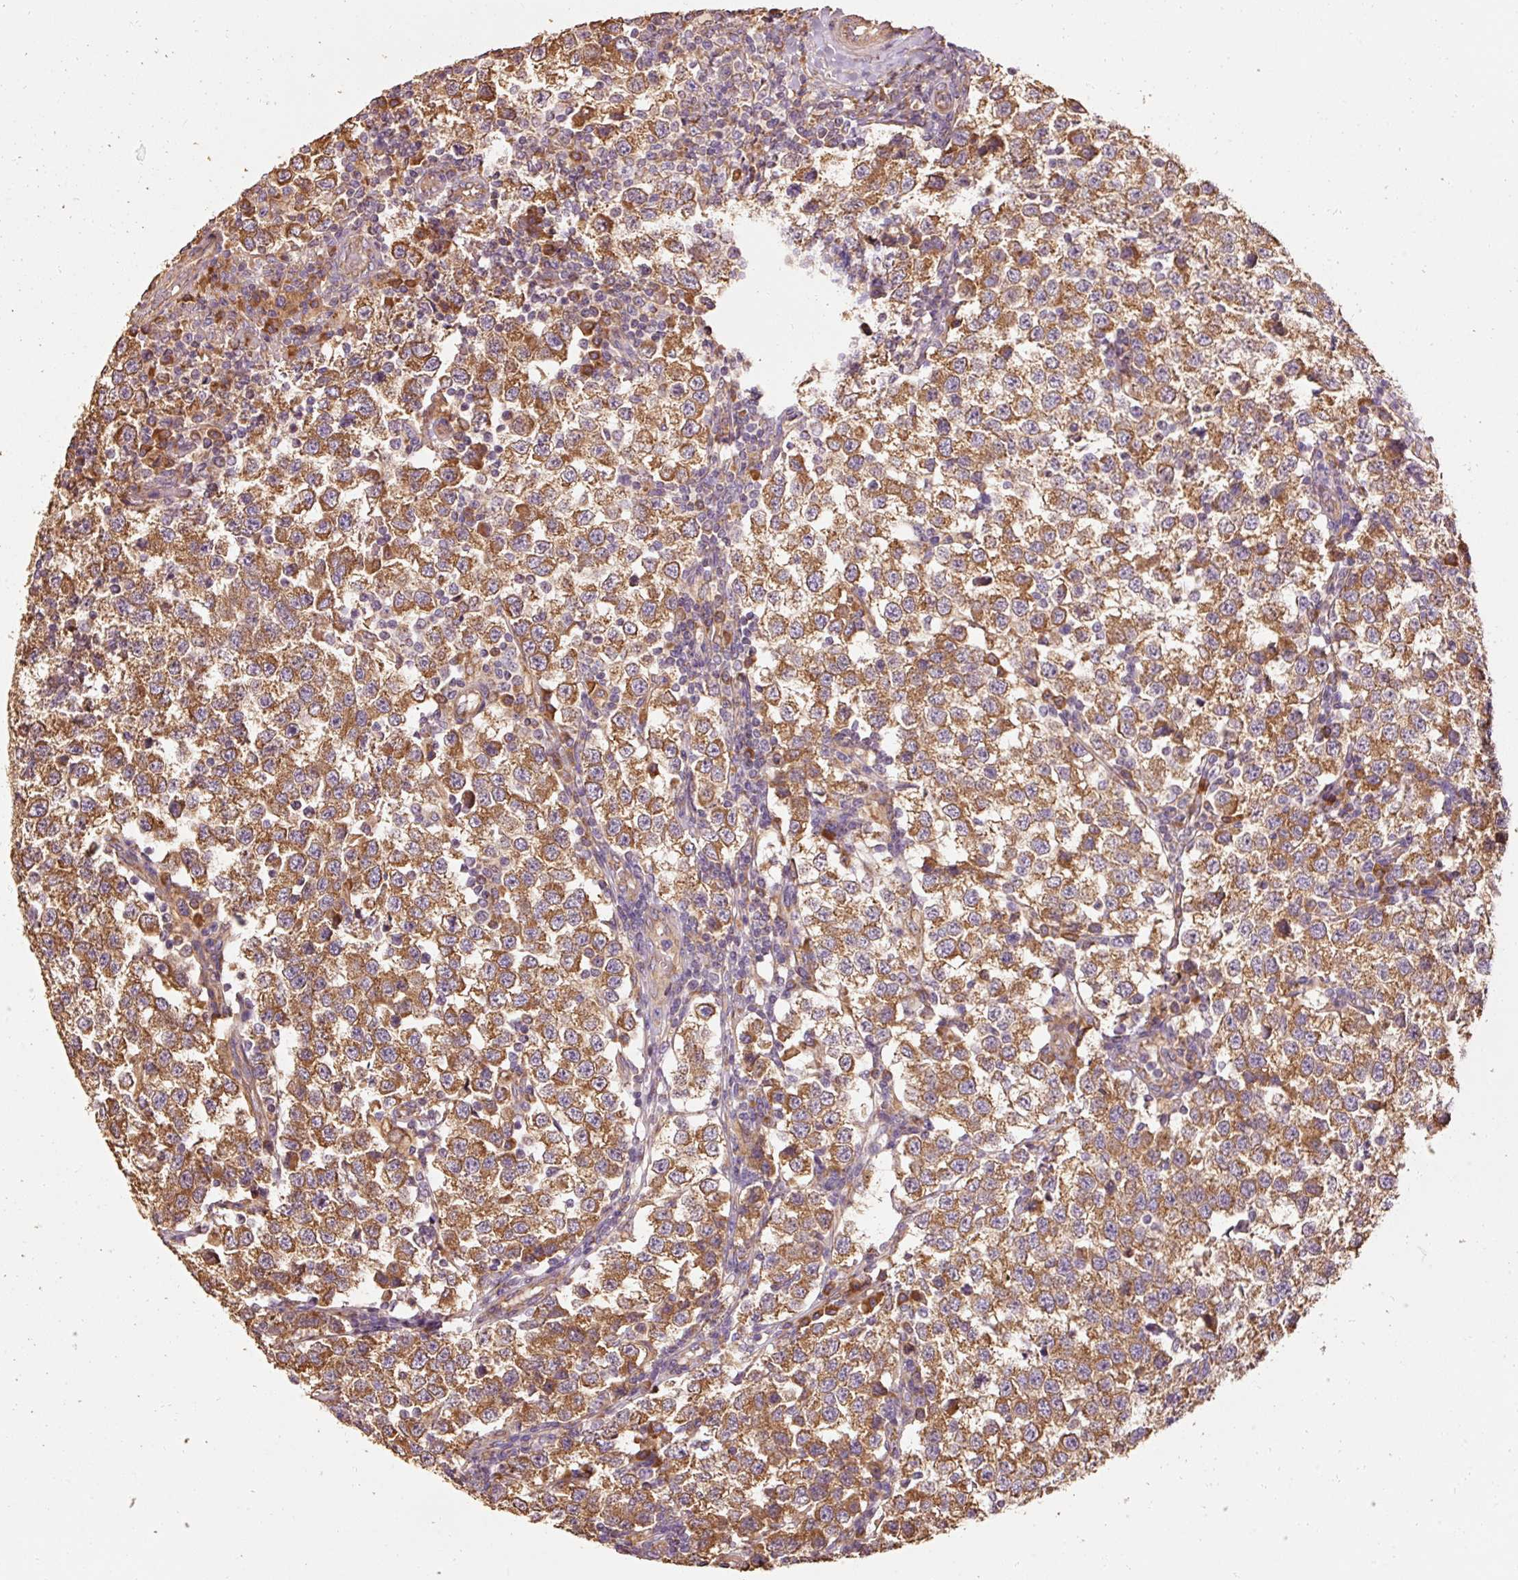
{"staining": {"intensity": "moderate", "quantity": ">75%", "location": "cytoplasmic/membranous"}, "tissue": "testis cancer", "cell_type": "Tumor cells", "image_type": "cancer", "snomed": [{"axis": "morphology", "description": "Seminoma, NOS"}, {"axis": "topography", "description": "Testis"}], "caption": "Human testis cancer (seminoma) stained with a protein marker displays moderate staining in tumor cells.", "gene": "EFHC1", "patient": {"sex": "male", "age": 34}}